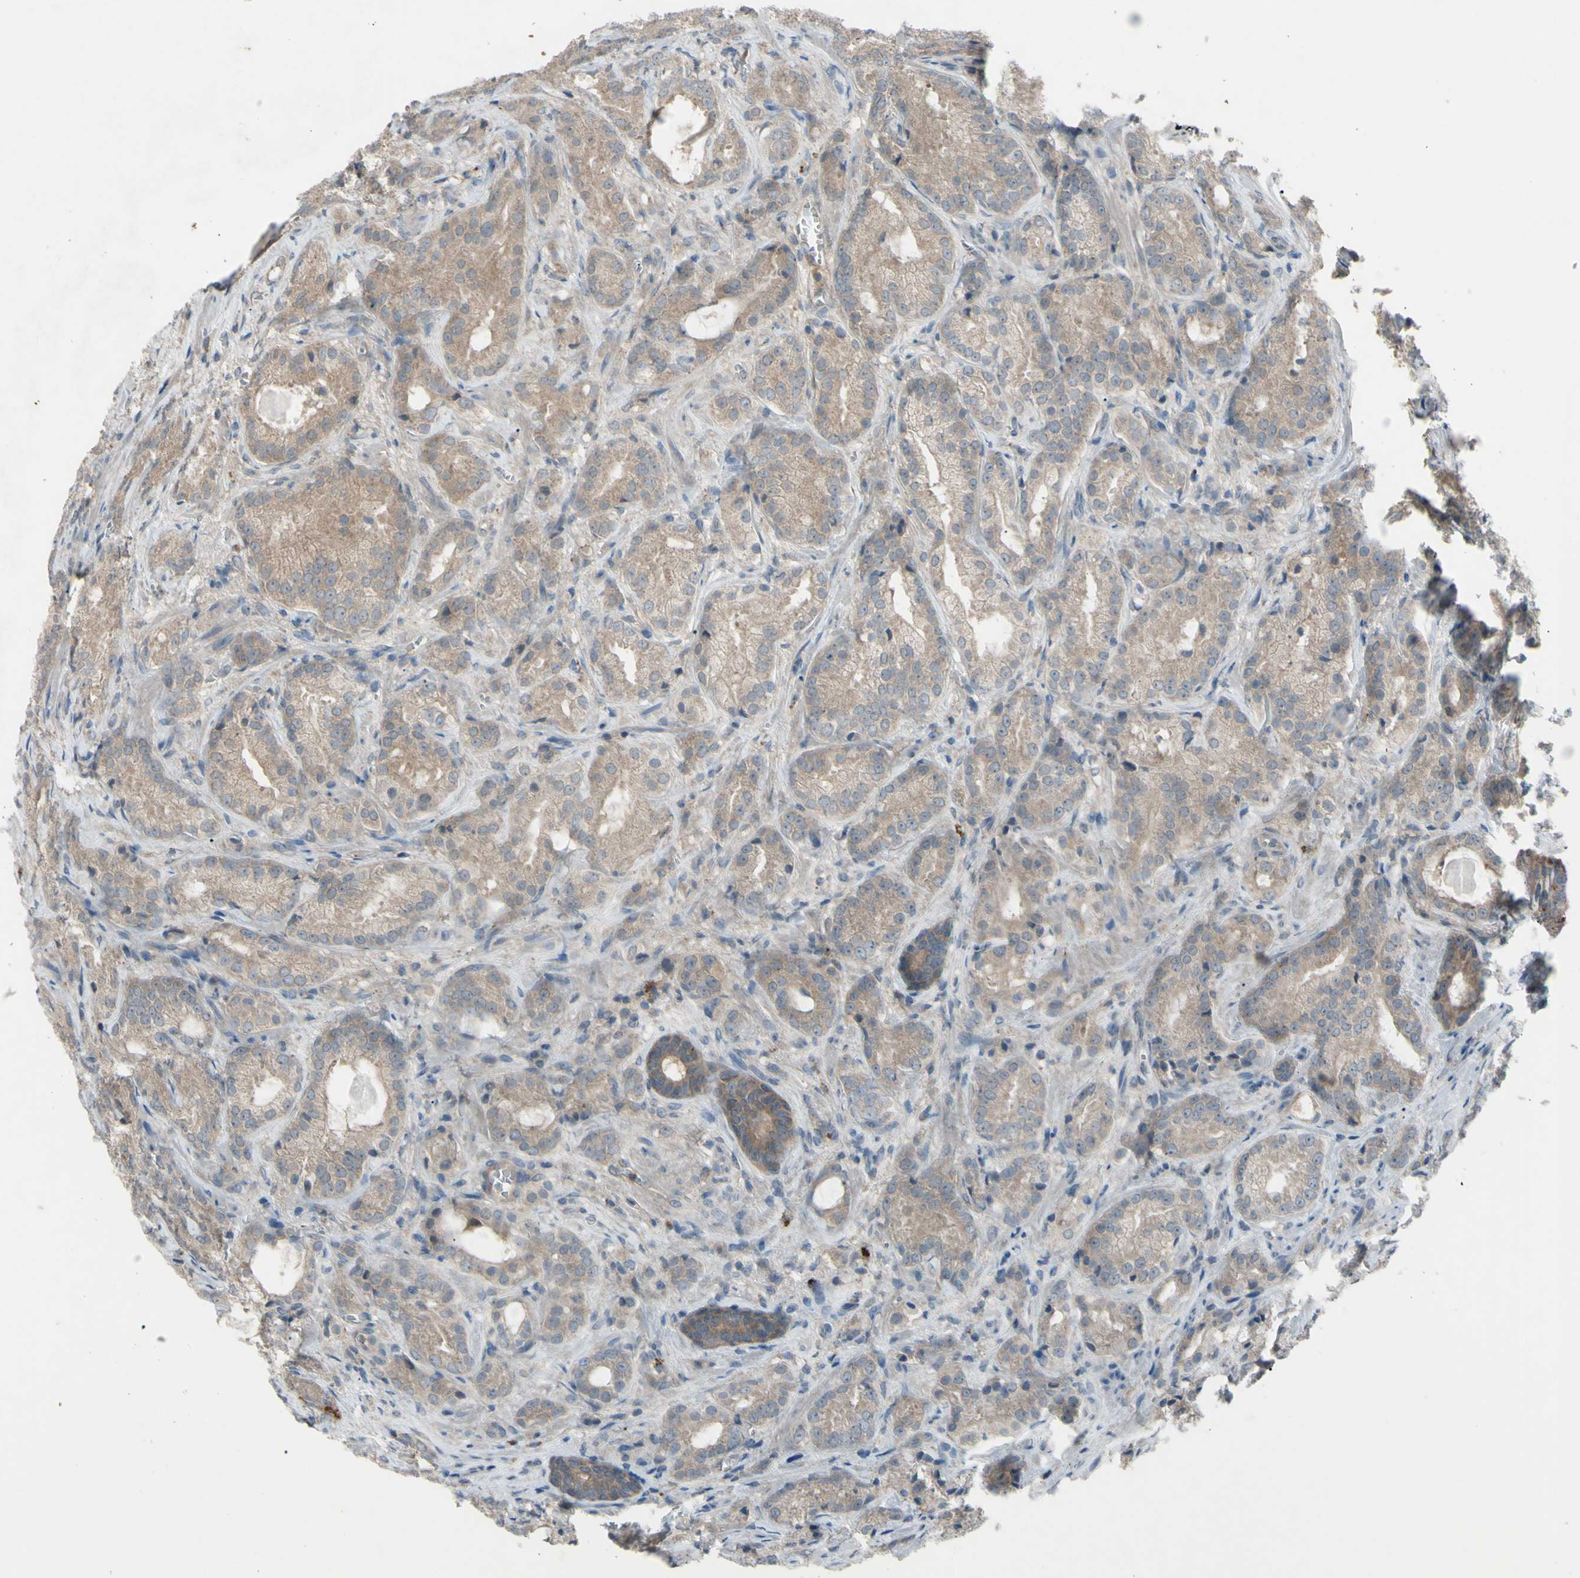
{"staining": {"intensity": "moderate", "quantity": ">75%", "location": "cytoplasmic/membranous"}, "tissue": "prostate cancer", "cell_type": "Tumor cells", "image_type": "cancer", "snomed": [{"axis": "morphology", "description": "Adenocarcinoma, High grade"}, {"axis": "topography", "description": "Prostate"}], "caption": "A histopathology image of human high-grade adenocarcinoma (prostate) stained for a protein reveals moderate cytoplasmic/membranous brown staining in tumor cells.", "gene": "AFP", "patient": {"sex": "male", "age": 64}}